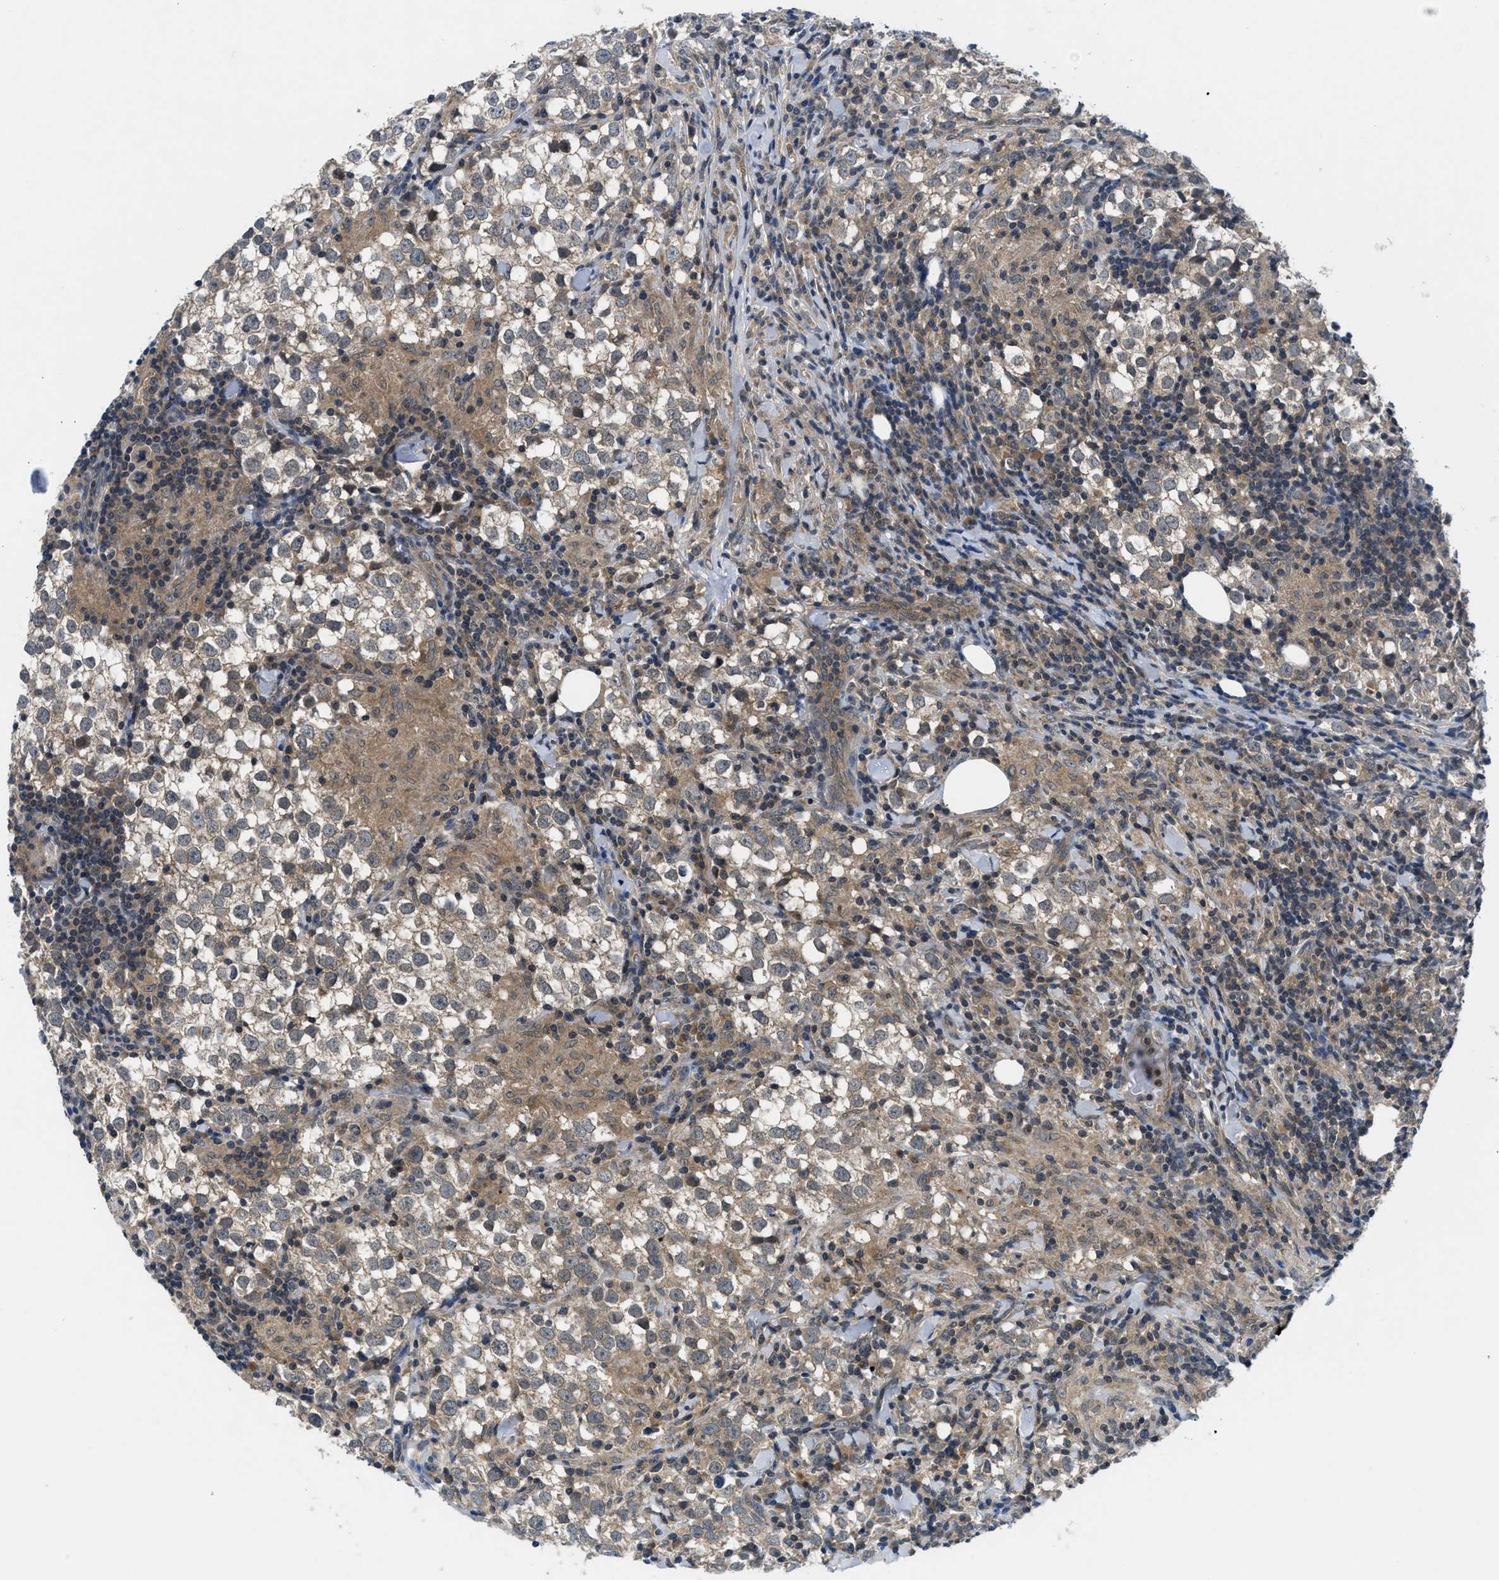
{"staining": {"intensity": "weak", "quantity": ">75%", "location": "cytoplasmic/membranous"}, "tissue": "testis cancer", "cell_type": "Tumor cells", "image_type": "cancer", "snomed": [{"axis": "morphology", "description": "Seminoma, NOS"}, {"axis": "morphology", "description": "Carcinoma, Embryonal, NOS"}, {"axis": "topography", "description": "Testis"}], "caption": "Testis cancer stained for a protein (brown) displays weak cytoplasmic/membranous positive expression in approximately >75% of tumor cells.", "gene": "PDE7A", "patient": {"sex": "male", "age": 36}}